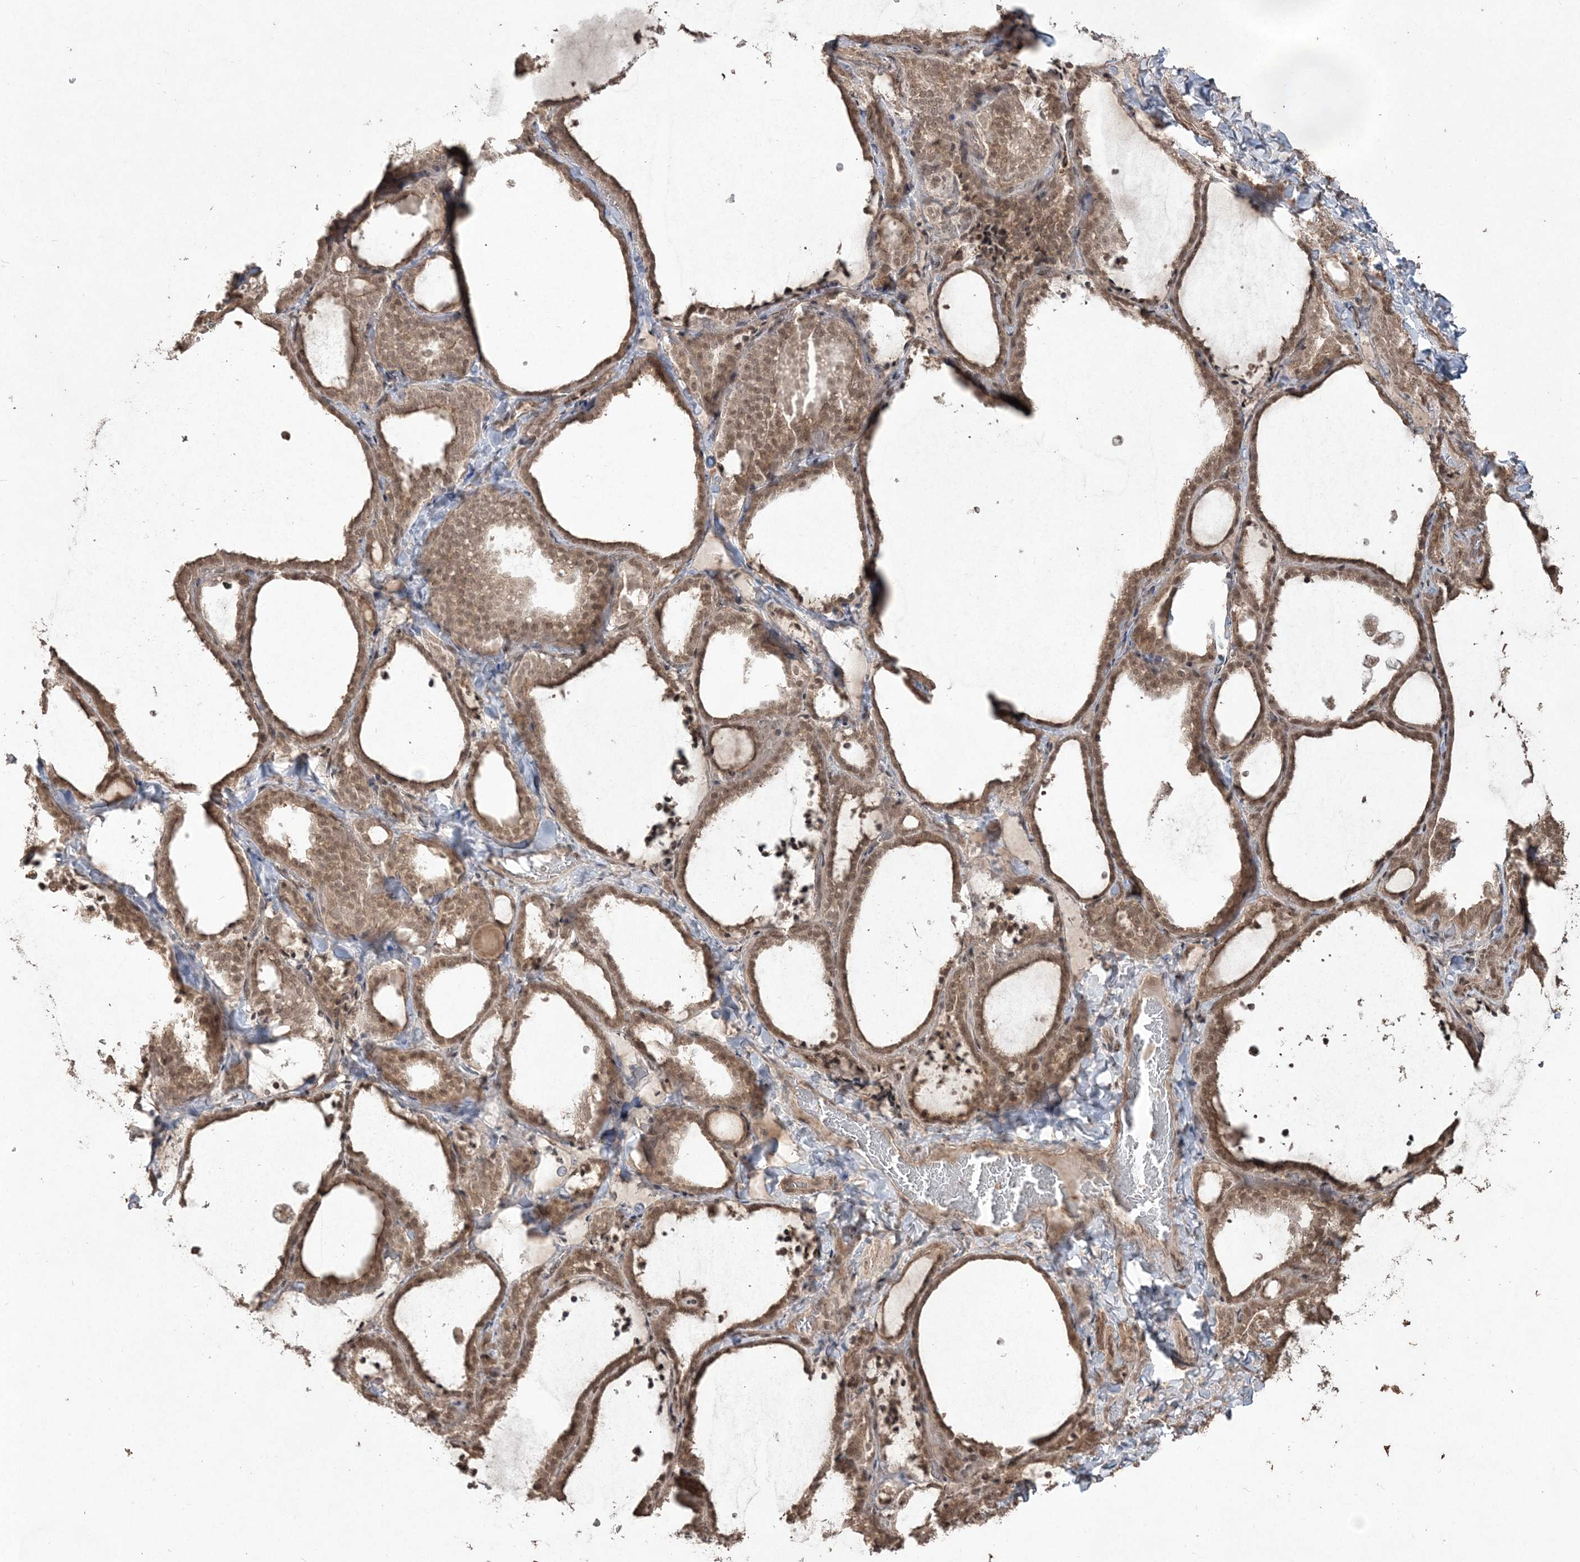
{"staining": {"intensity": "moderate", "quantity": ">75%", "location": "cytoplasmic/membranous,nuclear"}, "tissue": "thyroid gland", "cell_type": "Glandular cells", "image_type": "normal", "snomed": [{"axis": "morphology", "description": "Normal tissue, NOS"}, {"axis": "topography", "description": "Thyroid gland"}], "caption": "Human thyroid gland stained with a protein marker shows moderate staining in glandular cells.", "gene": "EHHADH", "patient": {"sex": "female", "age": 22}}